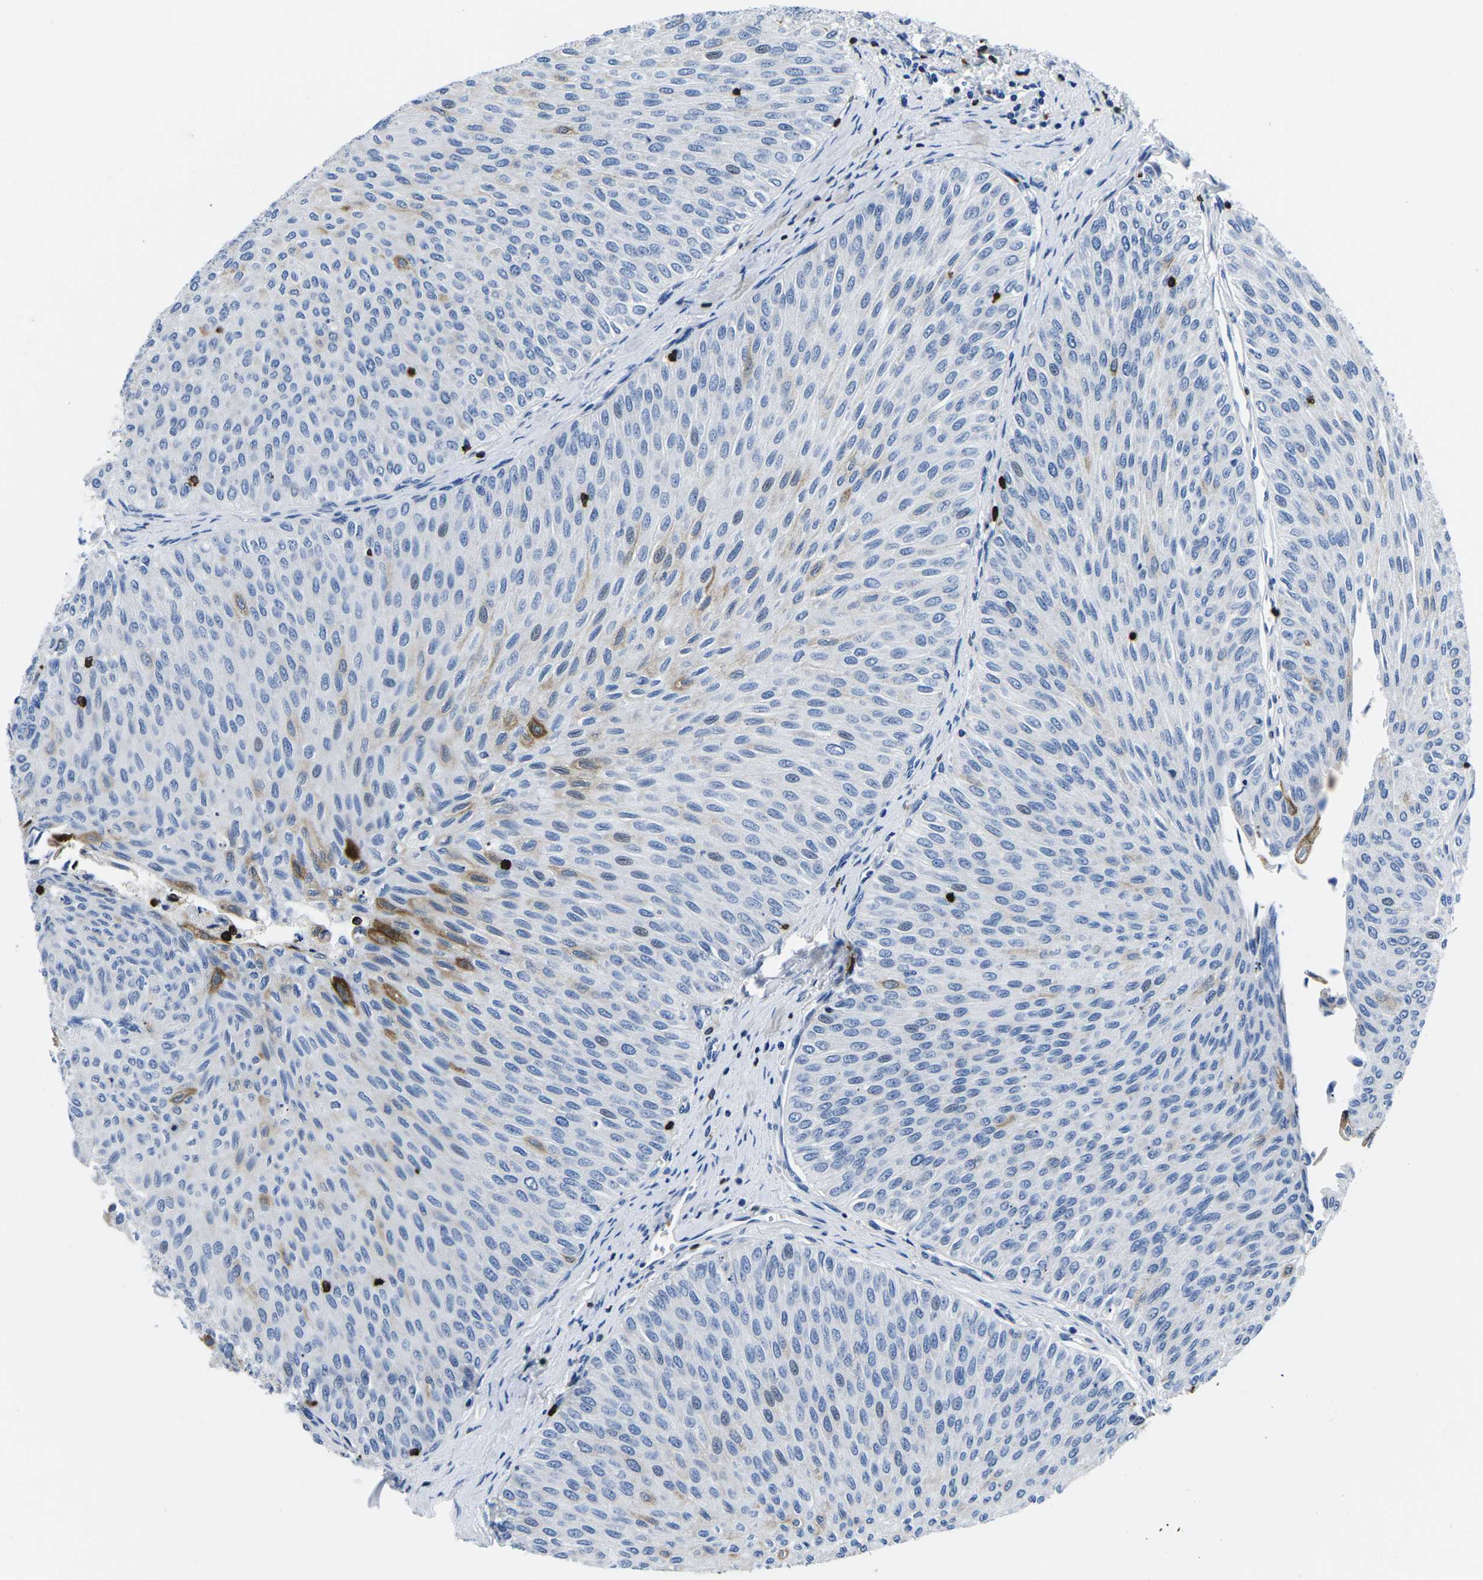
{"staining": {"intensity": "negative", "quantity": "none", "location": "none"}, "tissue": "urothelial cancer", "cell_type": "Tumor cells", "image_type": "cancer", "snomed": [{"axis": "morphology", "description": "Urothelial carcinoma, Low grade"}, {"axis": "topography", "description": "Urinary bladder"}], "caption": "Urothelial cancer was stained to show a protein in brown. There is no significant positivity in tumor cells.", "gene": "CTSW", "patient": {"sex": "male", "age": 78}}